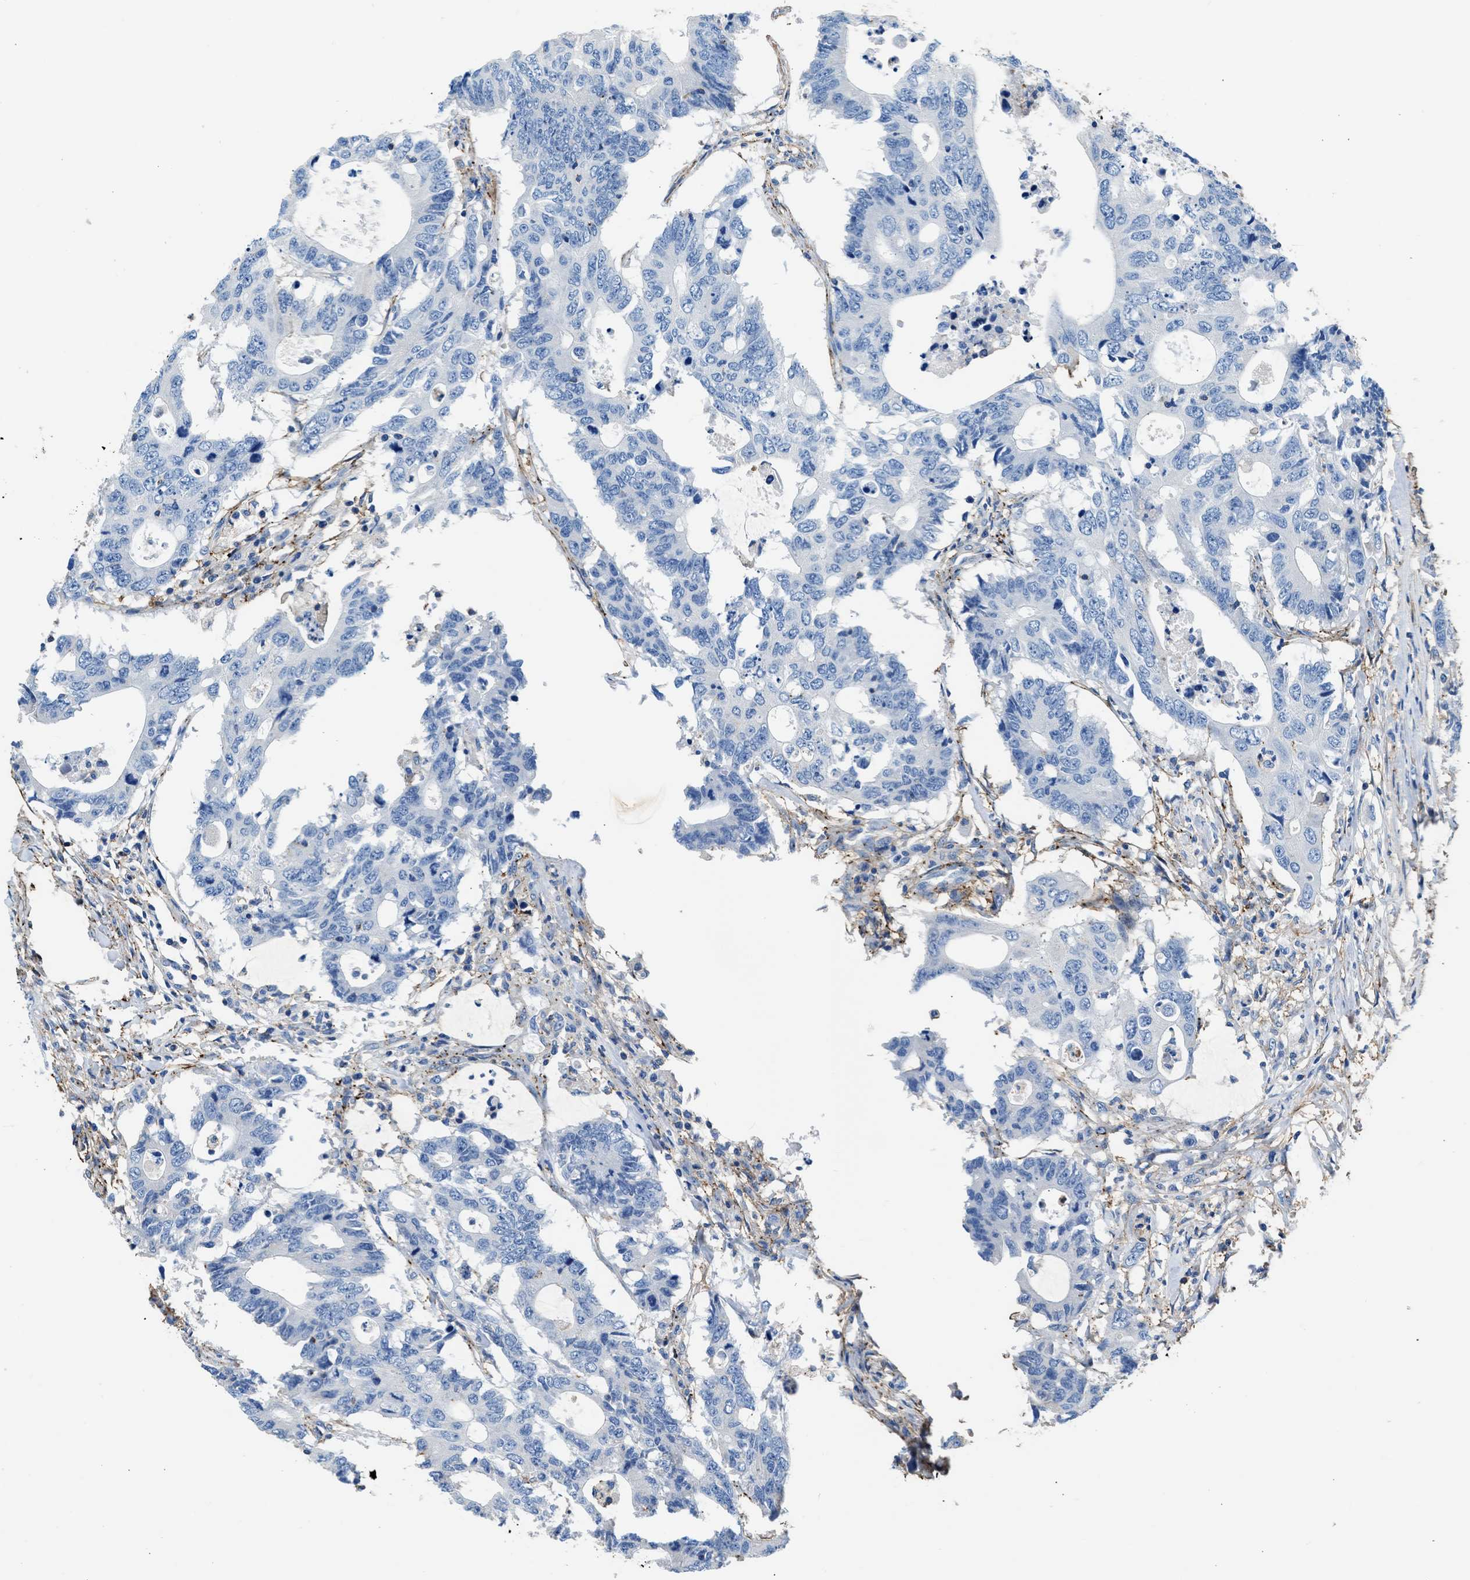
{"staining": {"intensity": "negative", "quantity": "none", "location": "none"}, "tissue": "colorectal cancer", "cell_type": "Tumor cells", "image_type": "cancer", "snomed": [{"axis": "morphology", "description": "Adenocarcinoma, NOS"}, {"axis": "topography", "description": "Colon"}], "caption": "There is no significant expression in tumor cells of colorectal adenocarcinoma. Brightfield microscopy of immunohistochemistry (IHC) stained with DAB (3,3'-diaminobenzidine) (brown) and hematoxylin (blue), captured at high magnification.", "gene": "KCNQ4", "patient": {"sex": "male", "age": 71}}